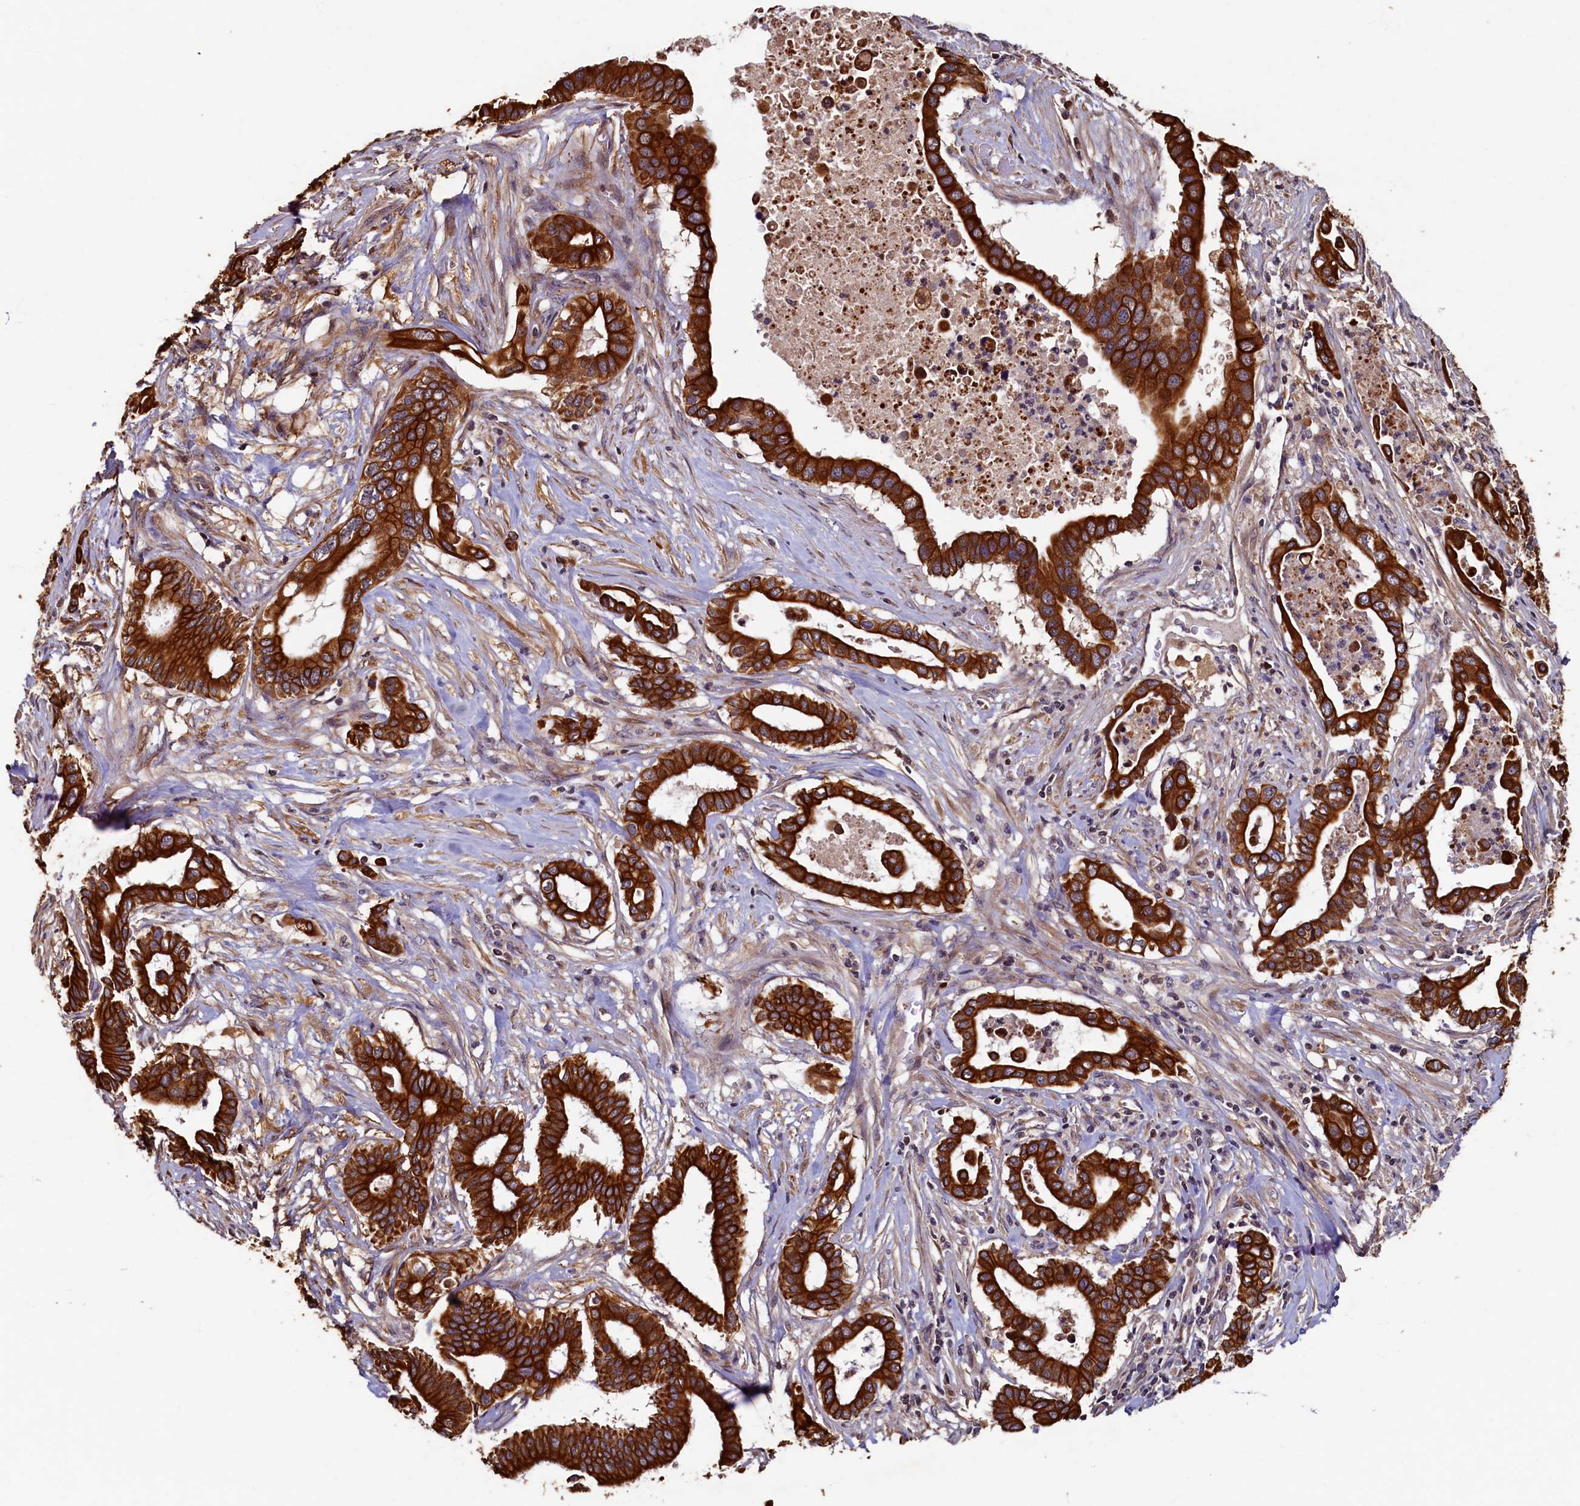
{"staining": {"intensity": "strong", "quantity": ">75%", "location": "cytoplasmic/membranous"}, "tissue": "pancreatic cancer", "cell_type": "Tumor cells", "image_type": "cancer", "snomed": [{"axis": "morphology", "description": "Adenocarcinoma, NOS"}, {"axis": "topography", "description": "Pancreas"}], "caption": "Immunohistochemical staining of human pancreatic cancer displays strong cytoplasmic/membranous protein positivity in about >75% of tumor cells. (brown staining indicates protein expression, while blue staining denotes nuclei).", "gene": "NCKAP5L", "patient": {"sex": "female", "age": 77}}